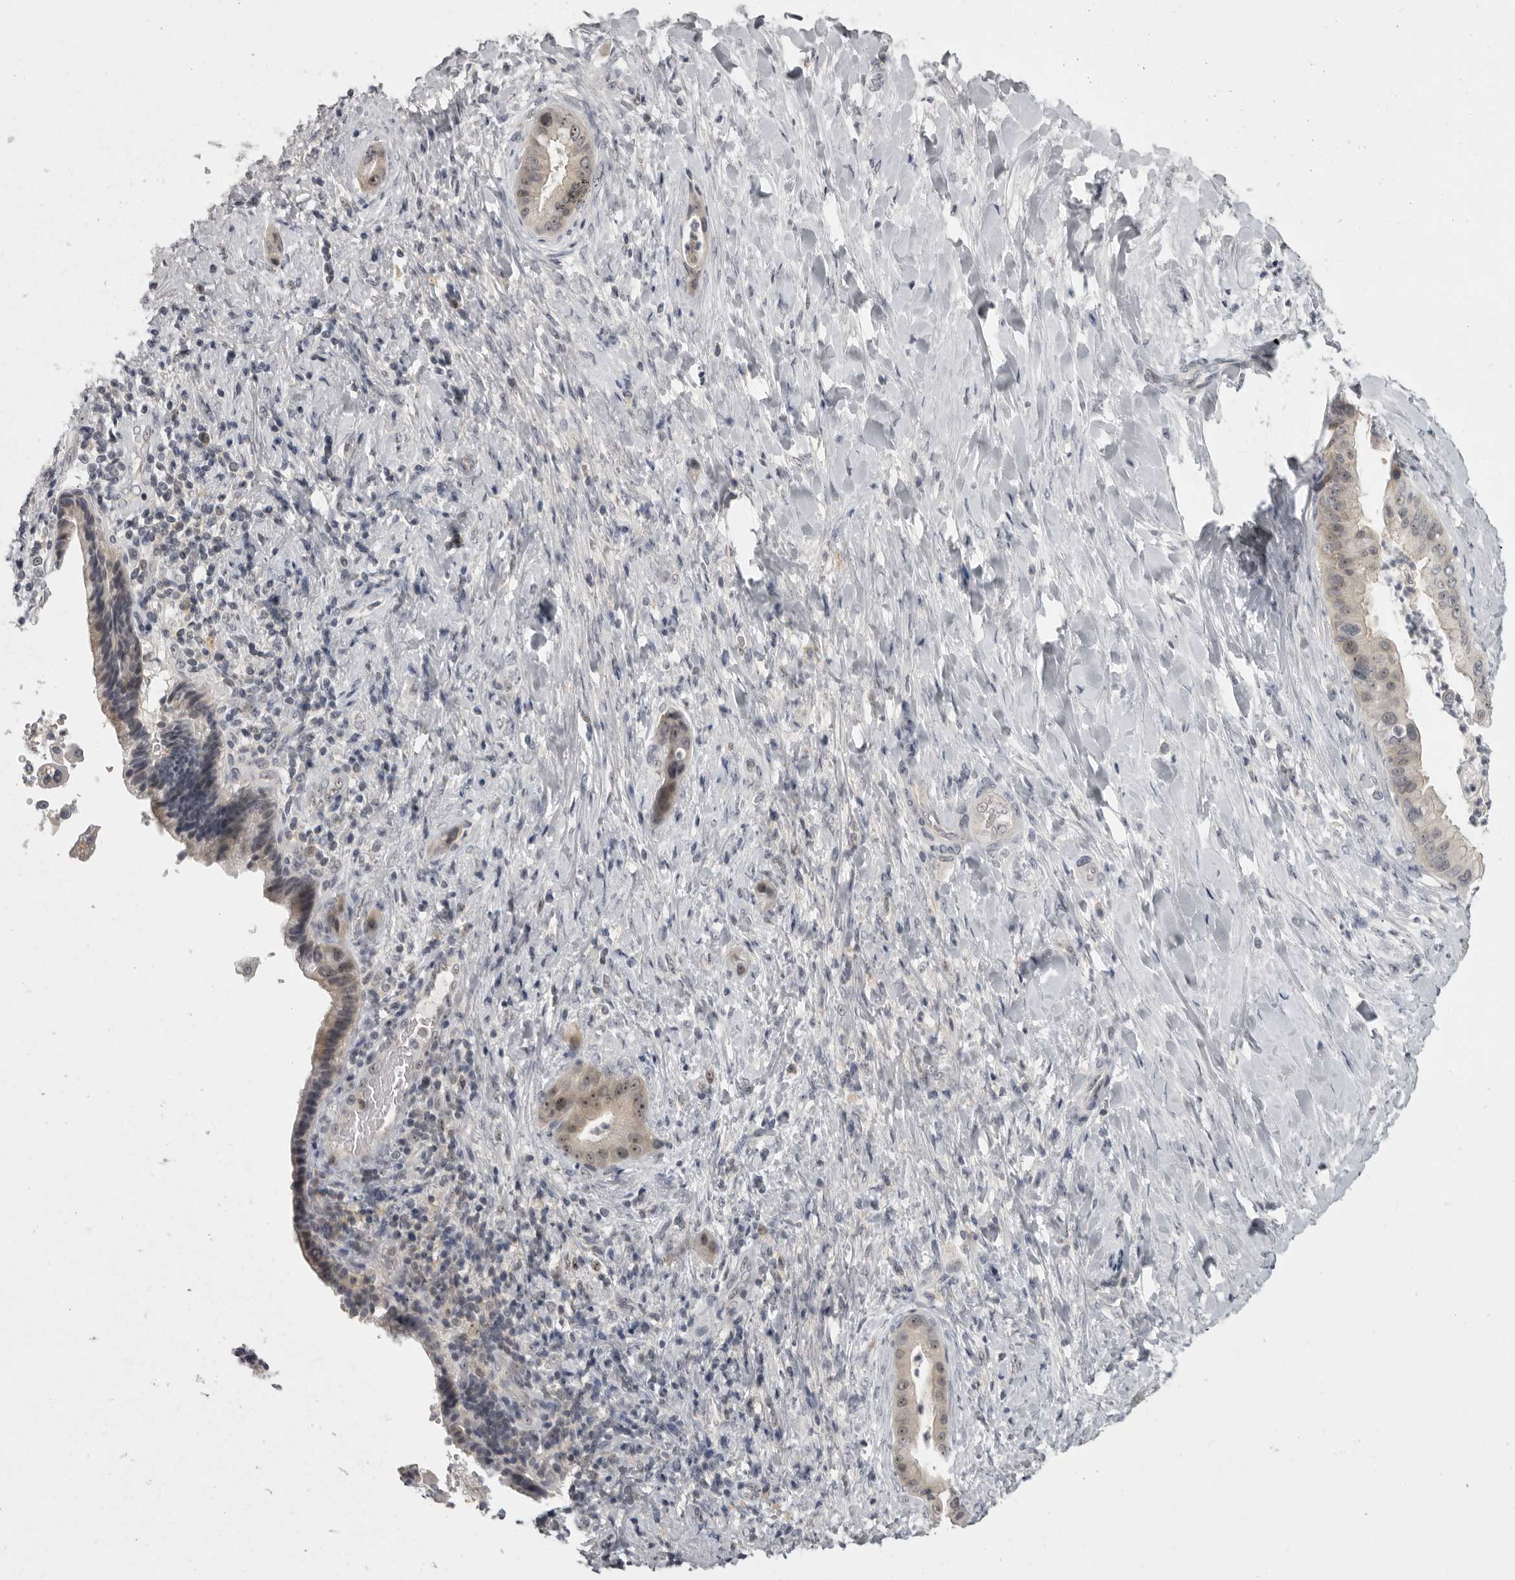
{"staining": {"intensity": "weak", "quantity": "<25%", "location": "nuclear"}, "tissue": "liver cancer", "cell_type": "Tumor cells", "image_type": "cancer", "snomed": [{"axis": "morphology", "description": "Cholangiocarcinoma"}, {"axis": "topography", "description": "Liver"}], "caption": "A high-resolution photomicrograph shows IHC staining of liver cancer, which displays no significant expression in tumor cells.", "gene": "MRTO4", "patient": {"sex": "female", "age": 54}}